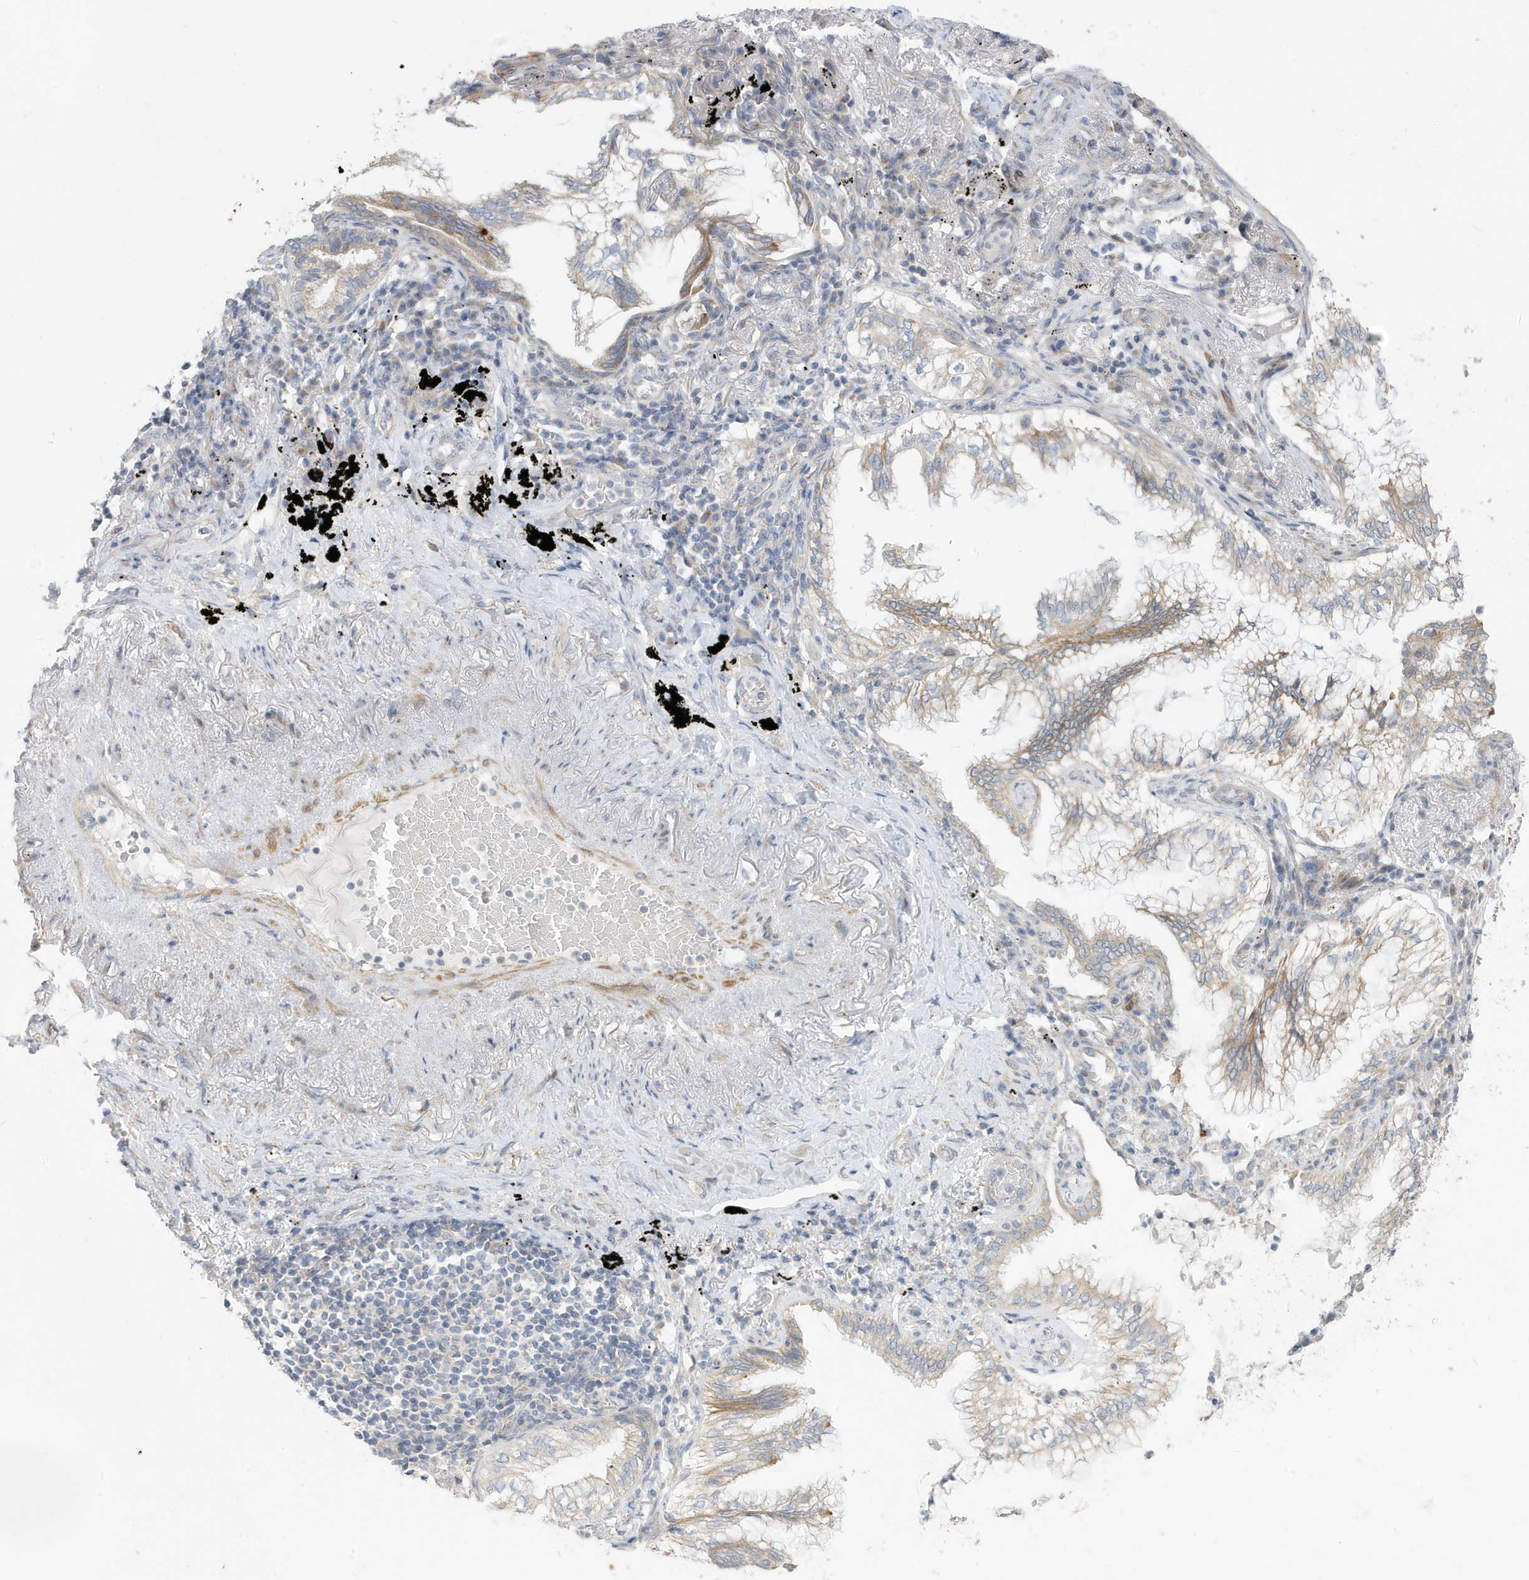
{"staining": {"intensity": "weak", "quantity": "25%-75%", "location": "cytoplasmic/membranous"}, "tissue": "lung cancer", "cell_type": "Tumor cells", "image_type": "cancer", "snomed": [{"axis": "morphology", "description": "Adenocarcinoma, NOS"}, {"axis": "topography", "description": "Lung"}], "caption": "The histopathology image exhibits staining of lung cancer, revealing weak cytoplasmic/membranous protein expression (brown color) within tumor cells.", "gene": "ATP13A5", "patient": {"sex": "female", "age": 70}}